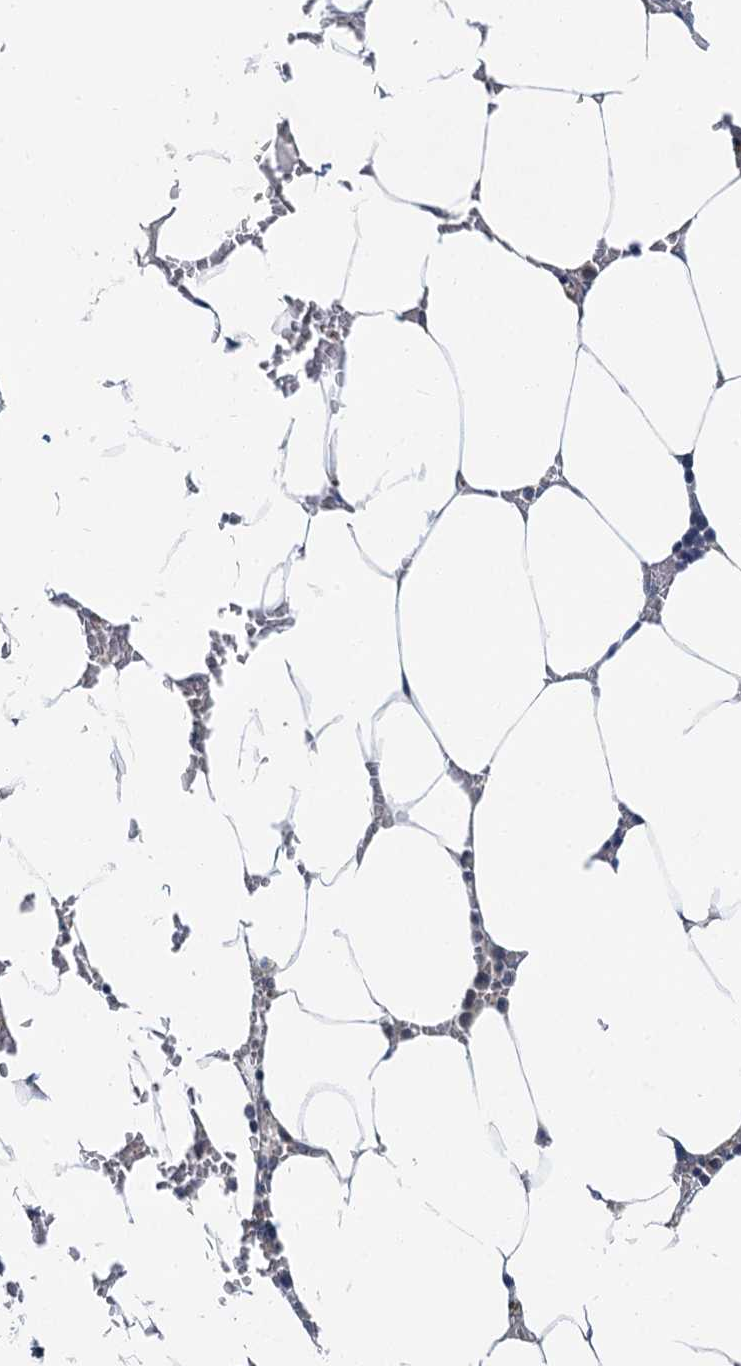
{"staining": {"intensity": "negative", "quantity": "none", "location": "none"}, "tissue": "bone marrow", "cell_type": "Hematopoietic cells", "image_type": "normal", "snomed": [{"axis": "morphology", "description": "Normal tissue, NOS"}, {"axis": "topography", "description": "Bone marrow"}], "caption": "High magnification brightfield microscopy of benign bone marrow stained with DAB (brown) and counterstained with hematoxylin (blue): hematopoietic cells show no significant expression. (Stains: DAB (3,3'-diaminobenzidine) immunohistochemistry (IHC) with hematoxylin counter stain, Microscopy: brightfield microscopy at high magnification).", "gene": "SPINK9", "patient": {"sex": "male", "age": 70}}